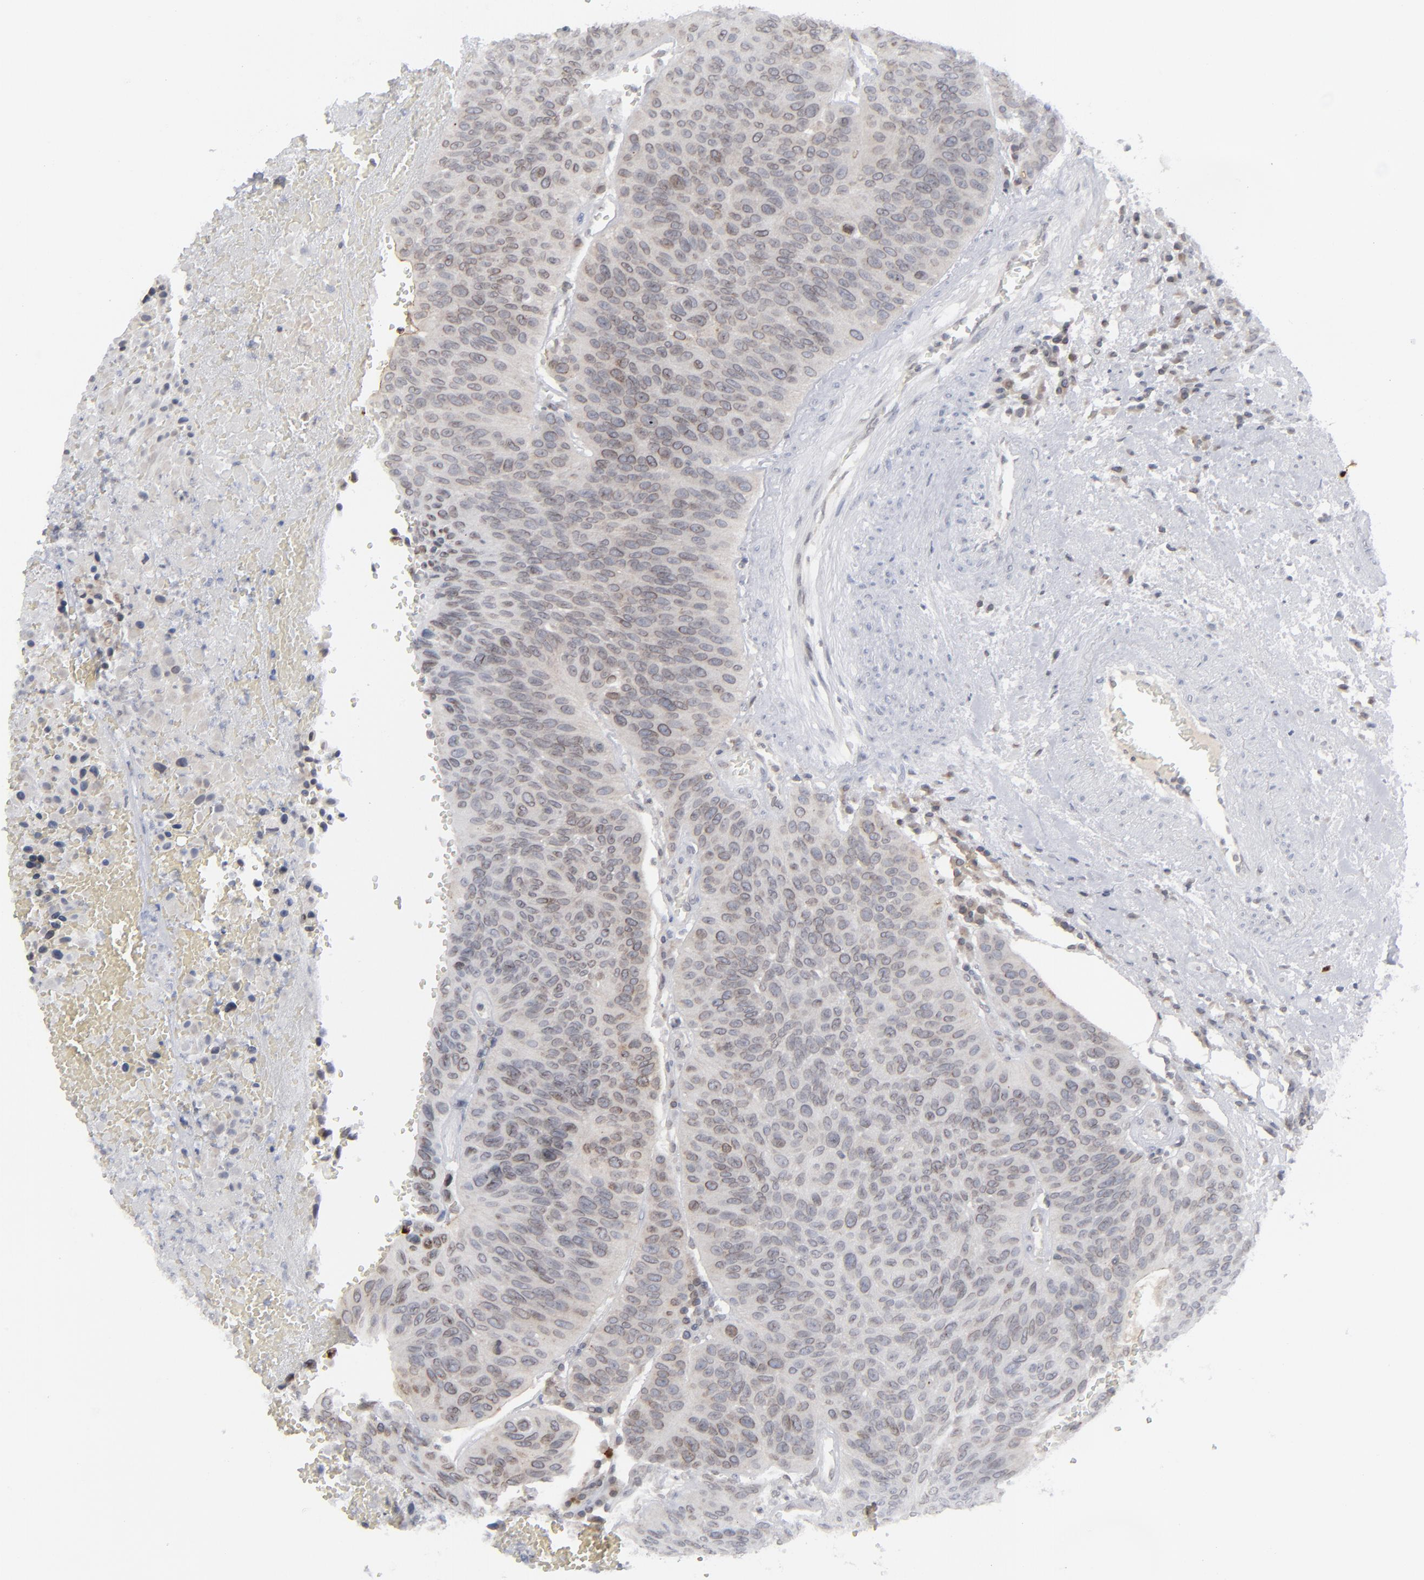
{"staining": {"intensity": "weak", "quantity": "<25%", "location": "nuclear"}, "tissue": "urothelial cancer", "cell_type": "Tumor cells", "image_type": "cancer", "snomed": [{"axis": "morphology", "description": "Urothelial carcinoma, High grade"}, {"axis": "topography", "description": "Urinary bladder"}], "caption": "Urothelial cancer was stained to show a protein in brown. There is no significant positivity in tumor cells. (Stains: DAB (3,3'-diaminobenzidine) IHC with hematoxylin counter stain, Microscopy: brightfield microscopy at high magnification).", "gene": "NUP88", "patient": {"sex": "male", "age": 66}}